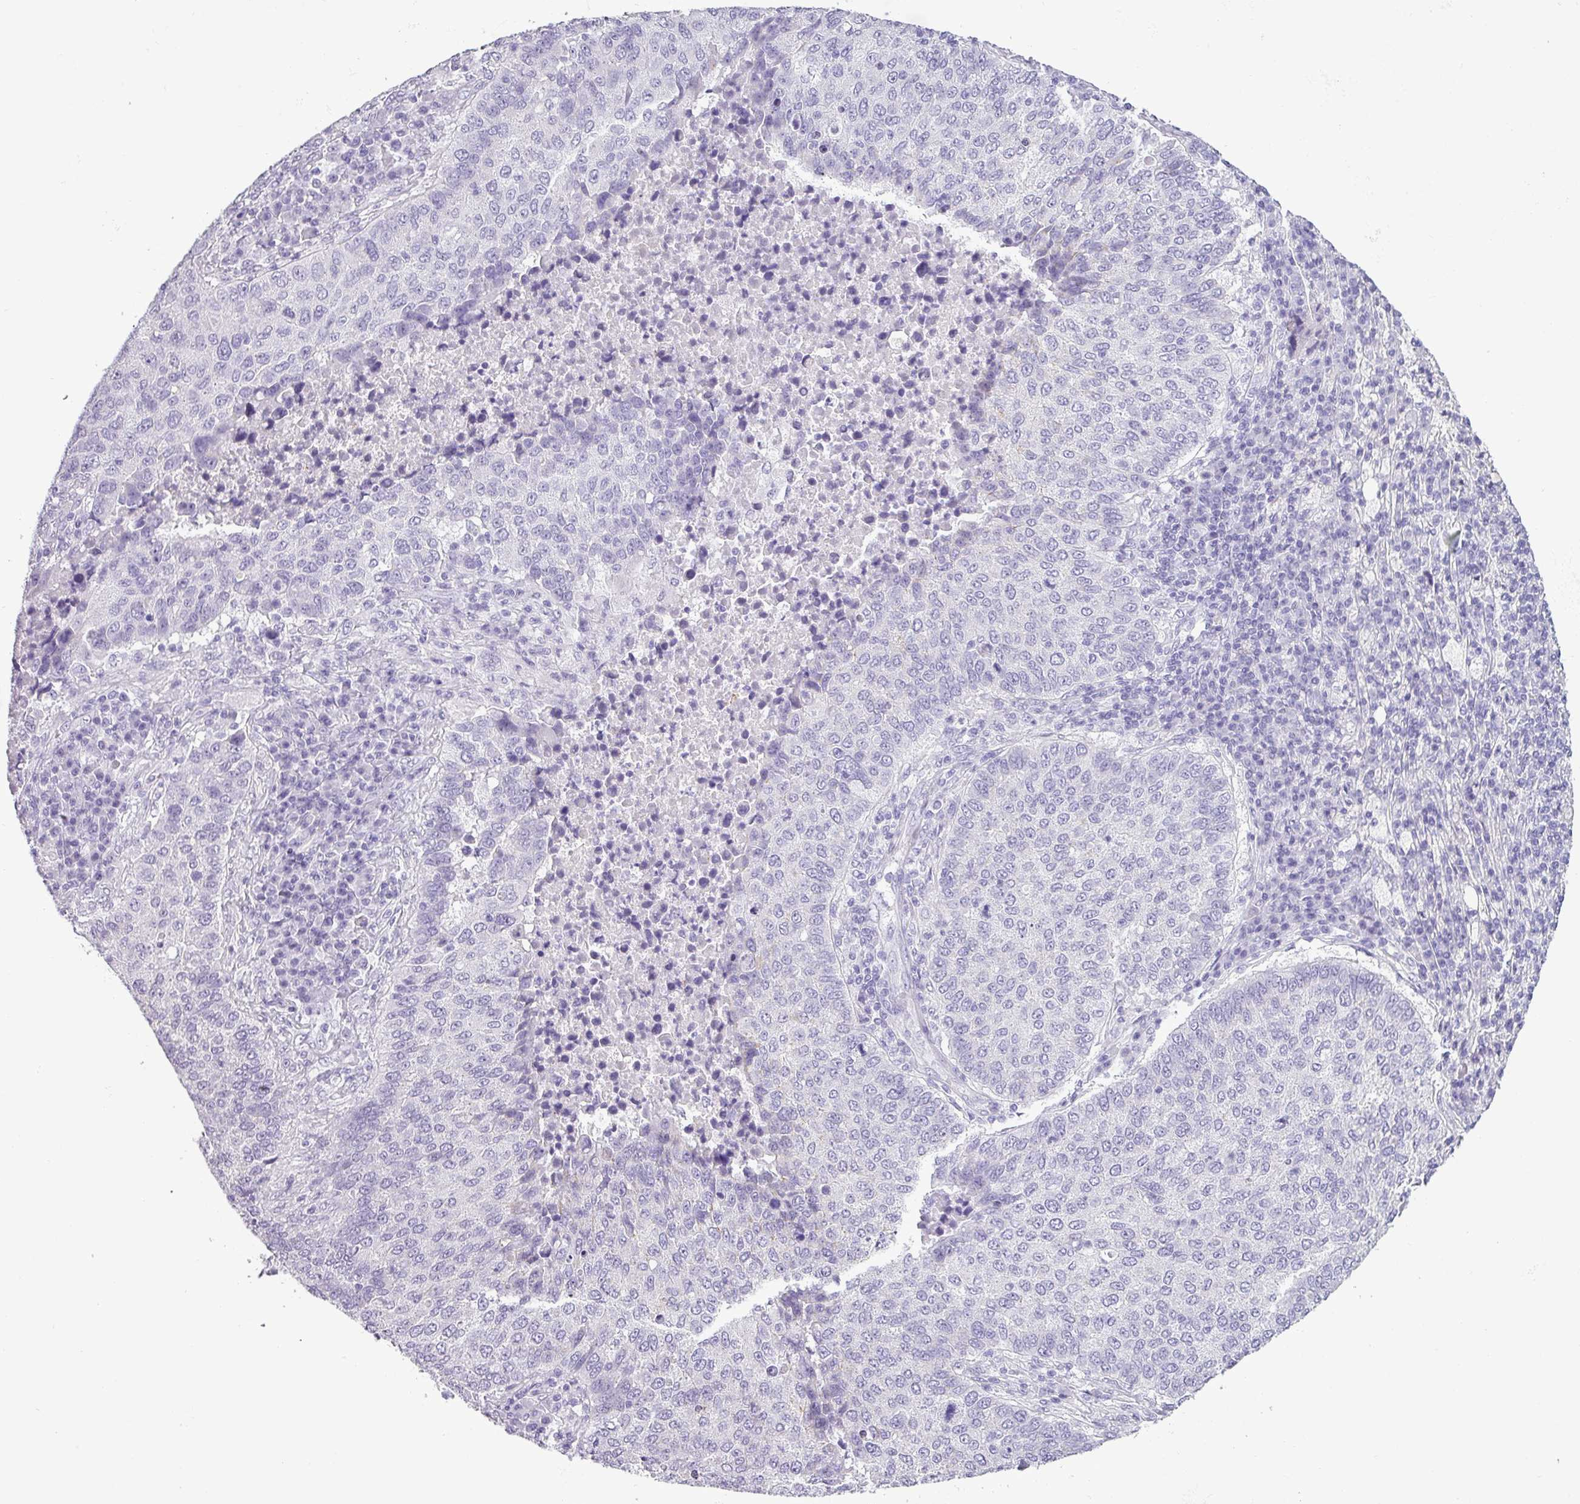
{"staining": {"intensity": "negative", "quantity": "none", "location": "none"}, "tissue": "lung cancer", "cell_type": "Tumor cells", "image_type": "cancer", "snomed": [{"axis": "morphology", "description": "Squamous cell carcinoma, NOS"}, {"axis": "topography", "description": "Lung"}], "caption": "This is a micrograph of immunohistochemistry staining of squamous cell carcinoma (lung), which shows no positivity in tumor cells. (Brightfield microscopy of DAB (3,3'-diaminobenzidine) immunohistochemistry (IHC) at high magnification).", "gene": "CDH16", "patient": {"sex": "male", "age": 73}}